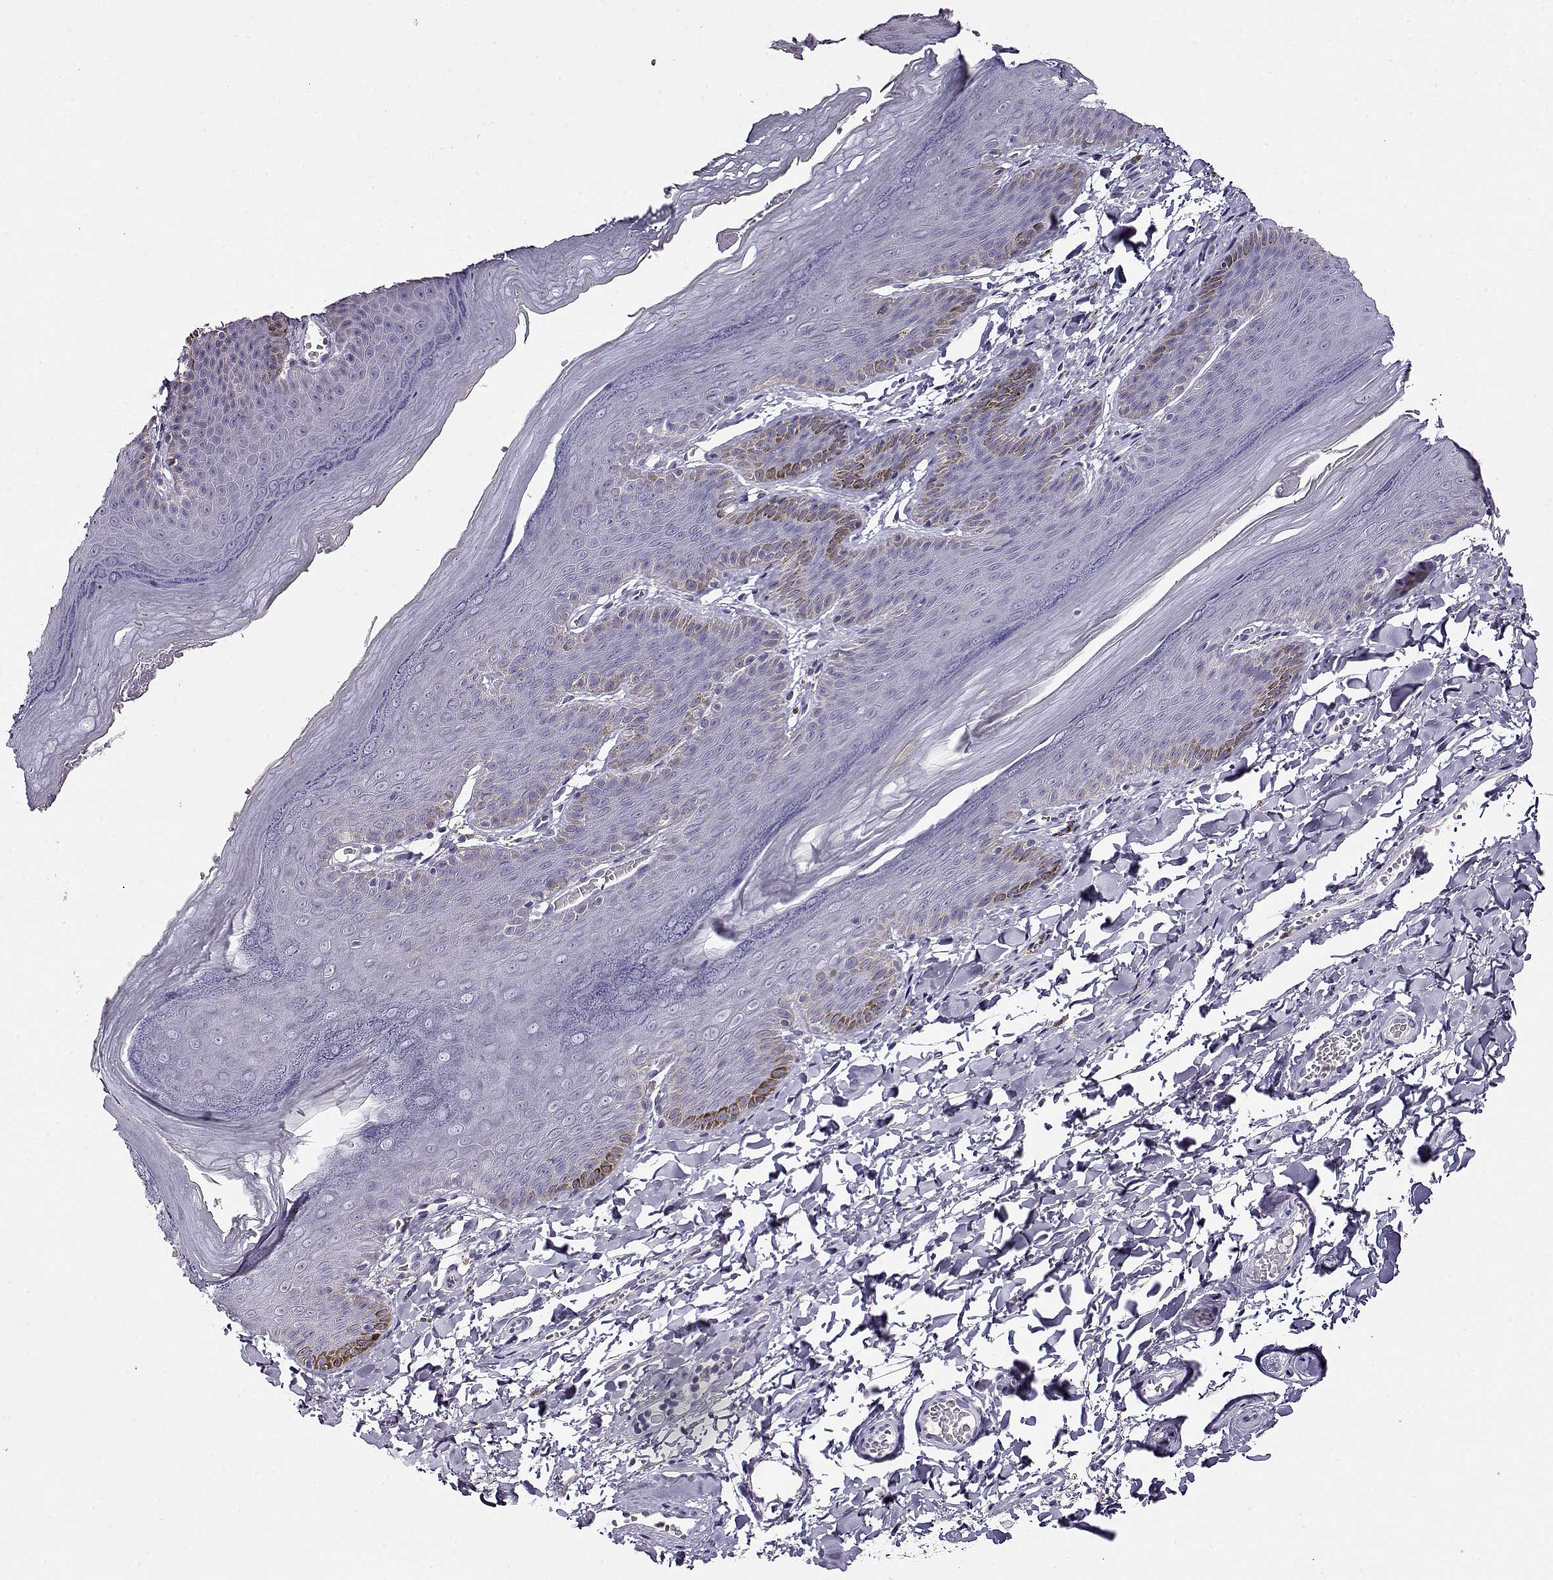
{"staining": {"intensity": "negative", "quantity": "none", "location": "none"}, "tissue": "skin", "cell_type": "Epidermal cells", "image_type": "normal", "snomed": [{"axis": "morphology", "description": "Normal tissue, NOS"}, {"axis": "topography", "description": "Anal"}], "caption": "Immunohistochemistry (IHC) photomicrograph of unremarkable skin: human skin stained with DAB (3,3'-diaminobenzidine) shows no significant protein positivity in epidermal cells. Nuclei are stained in blue.", "gene": "CCR8", "patient": {"sex": "male", "age": 53}}